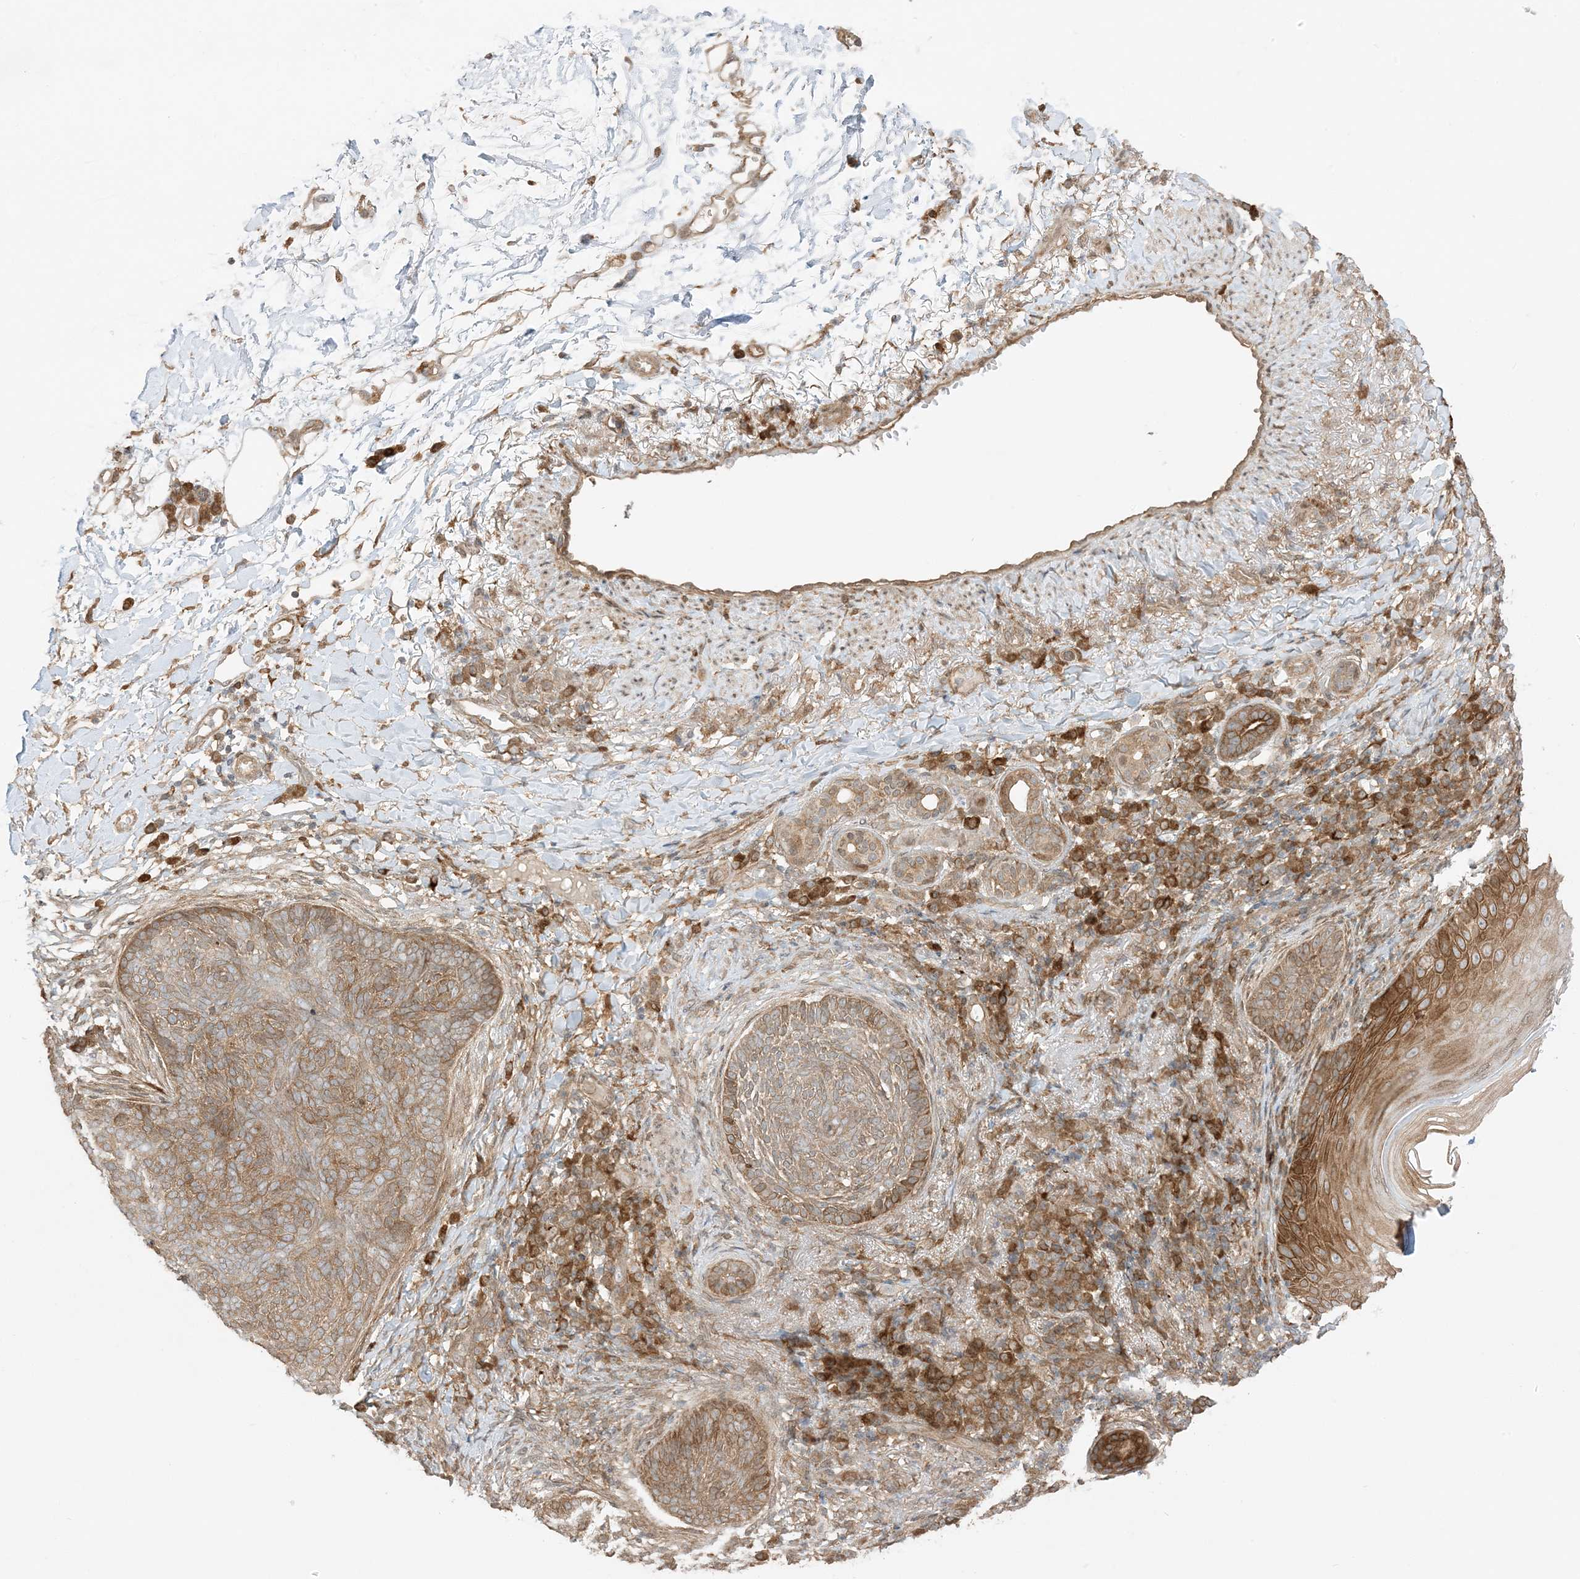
{"staining": {"intensity": "moderate", "quantity": ">75%", "location": "cytoplasmic/membranous"}, "tissue": "skin cancer", "cell_type": "Tumor cells", "image_type": "cancer", "snomed": [{"axis": "morphology", "description": "Basal cell carcinoma"}, {"axis": "topography", "description": "Skin"}], "caption": "Skin cancer tissue shows moderate cytoplasmic/membranous positivity in approximately >75% of tumor cells", "gene": "SCARF2", "patient": {"sex": "male", "age": 85}}